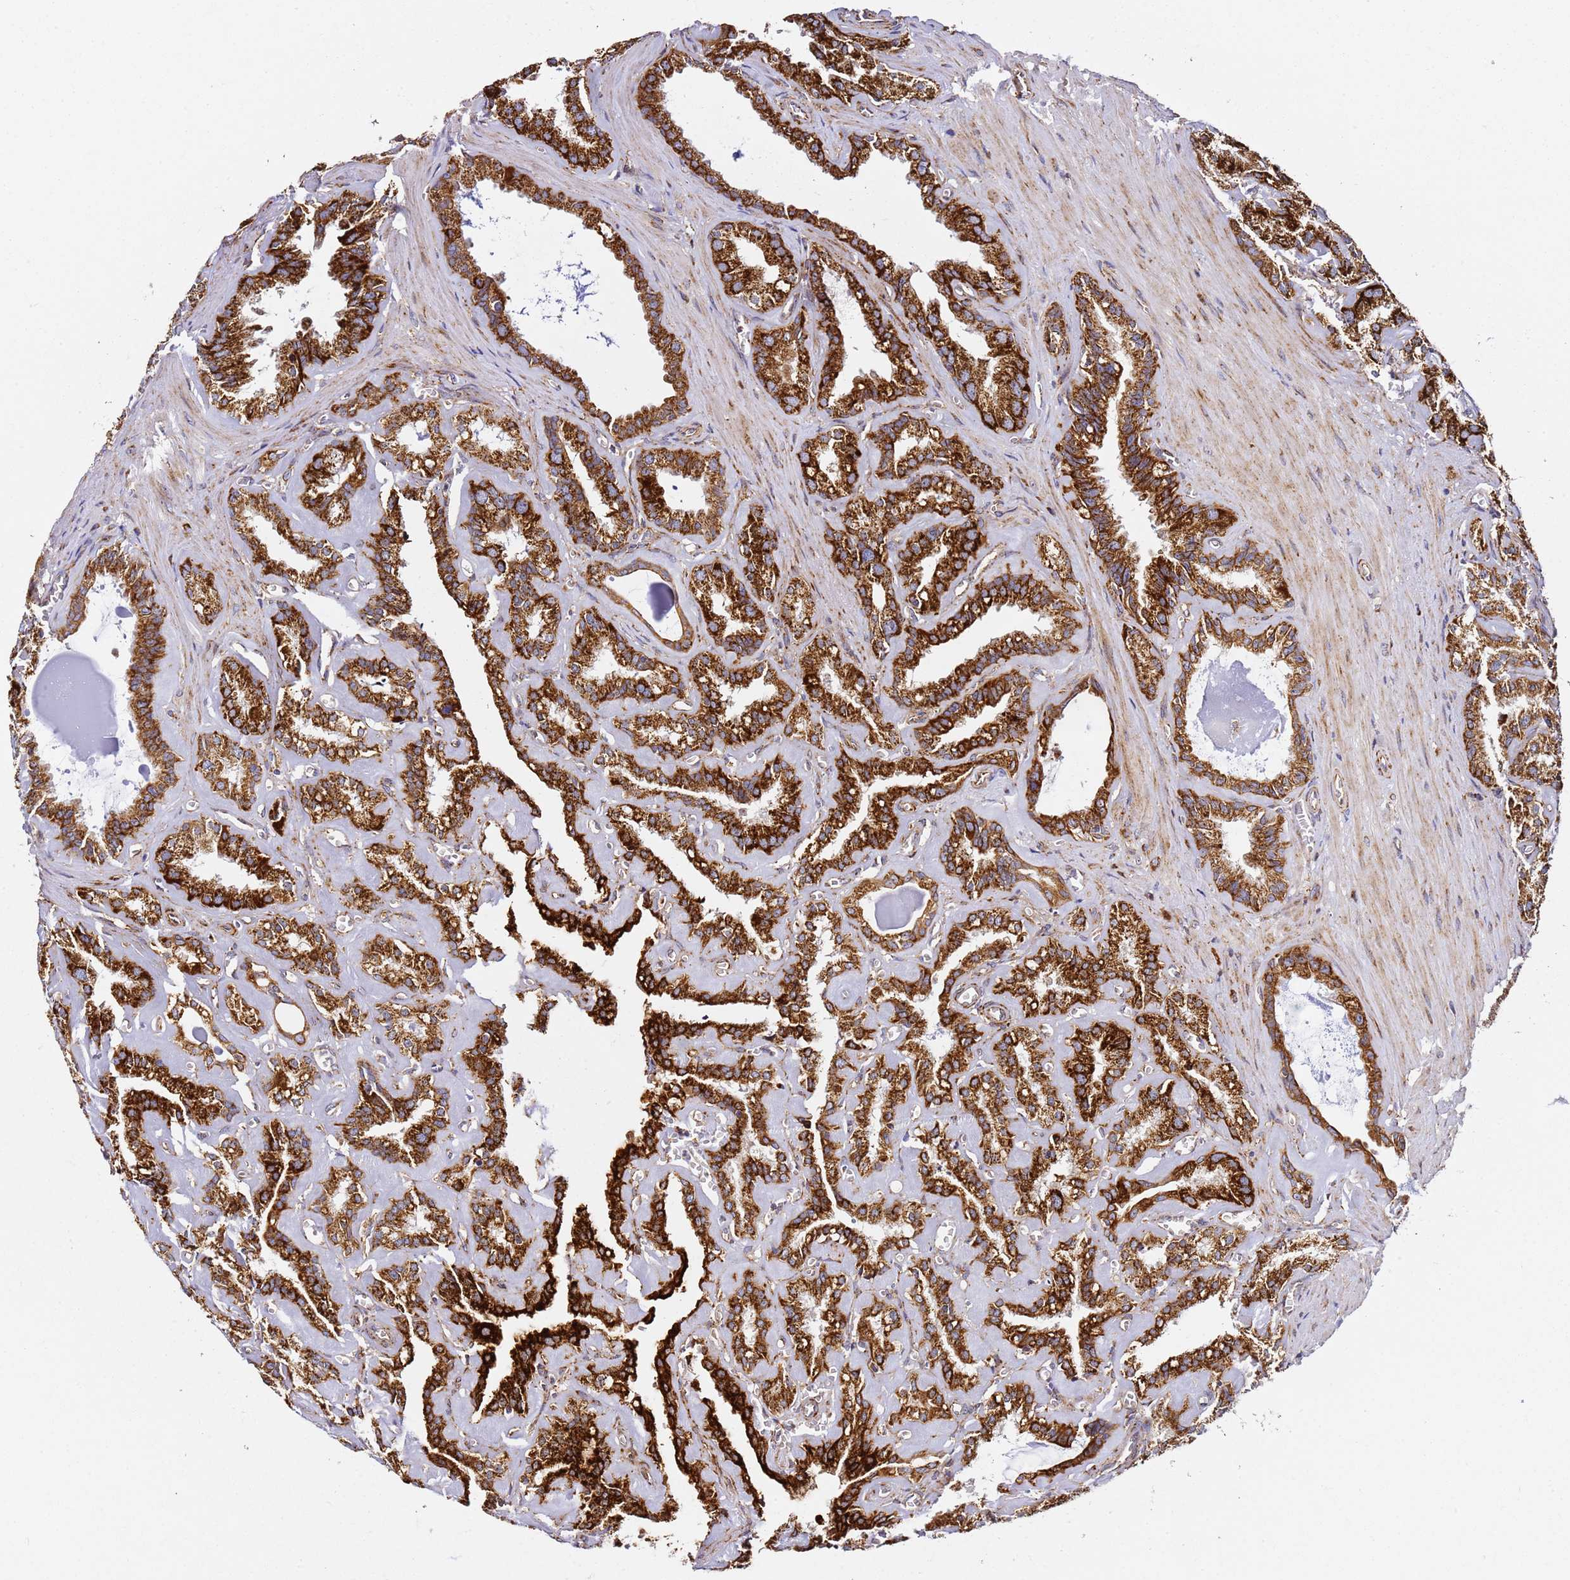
{"staining": {"intensity": "strong", "quantity": ">75%", "location": "cytoplasmic/membranous"}, "tissue": "seminal vesicle", "cell_type": "Glandular cells", "image_type": "normal", "snomed": [{"axis": "morphology", "description": "Normal tissue, NOS"}, {"axis": "topography", "description": "Prostate"}, {"axis": "topography", "description": "Seminal veicle"}], "caption": "Immunohistochemical staining of normal human seminal vesicle displays strong cytoplasmic/membranous protein expression in about >75% of glandular cells.", "gene": "NDUFA3", "patient": {"sex": "male", "age": 59}}